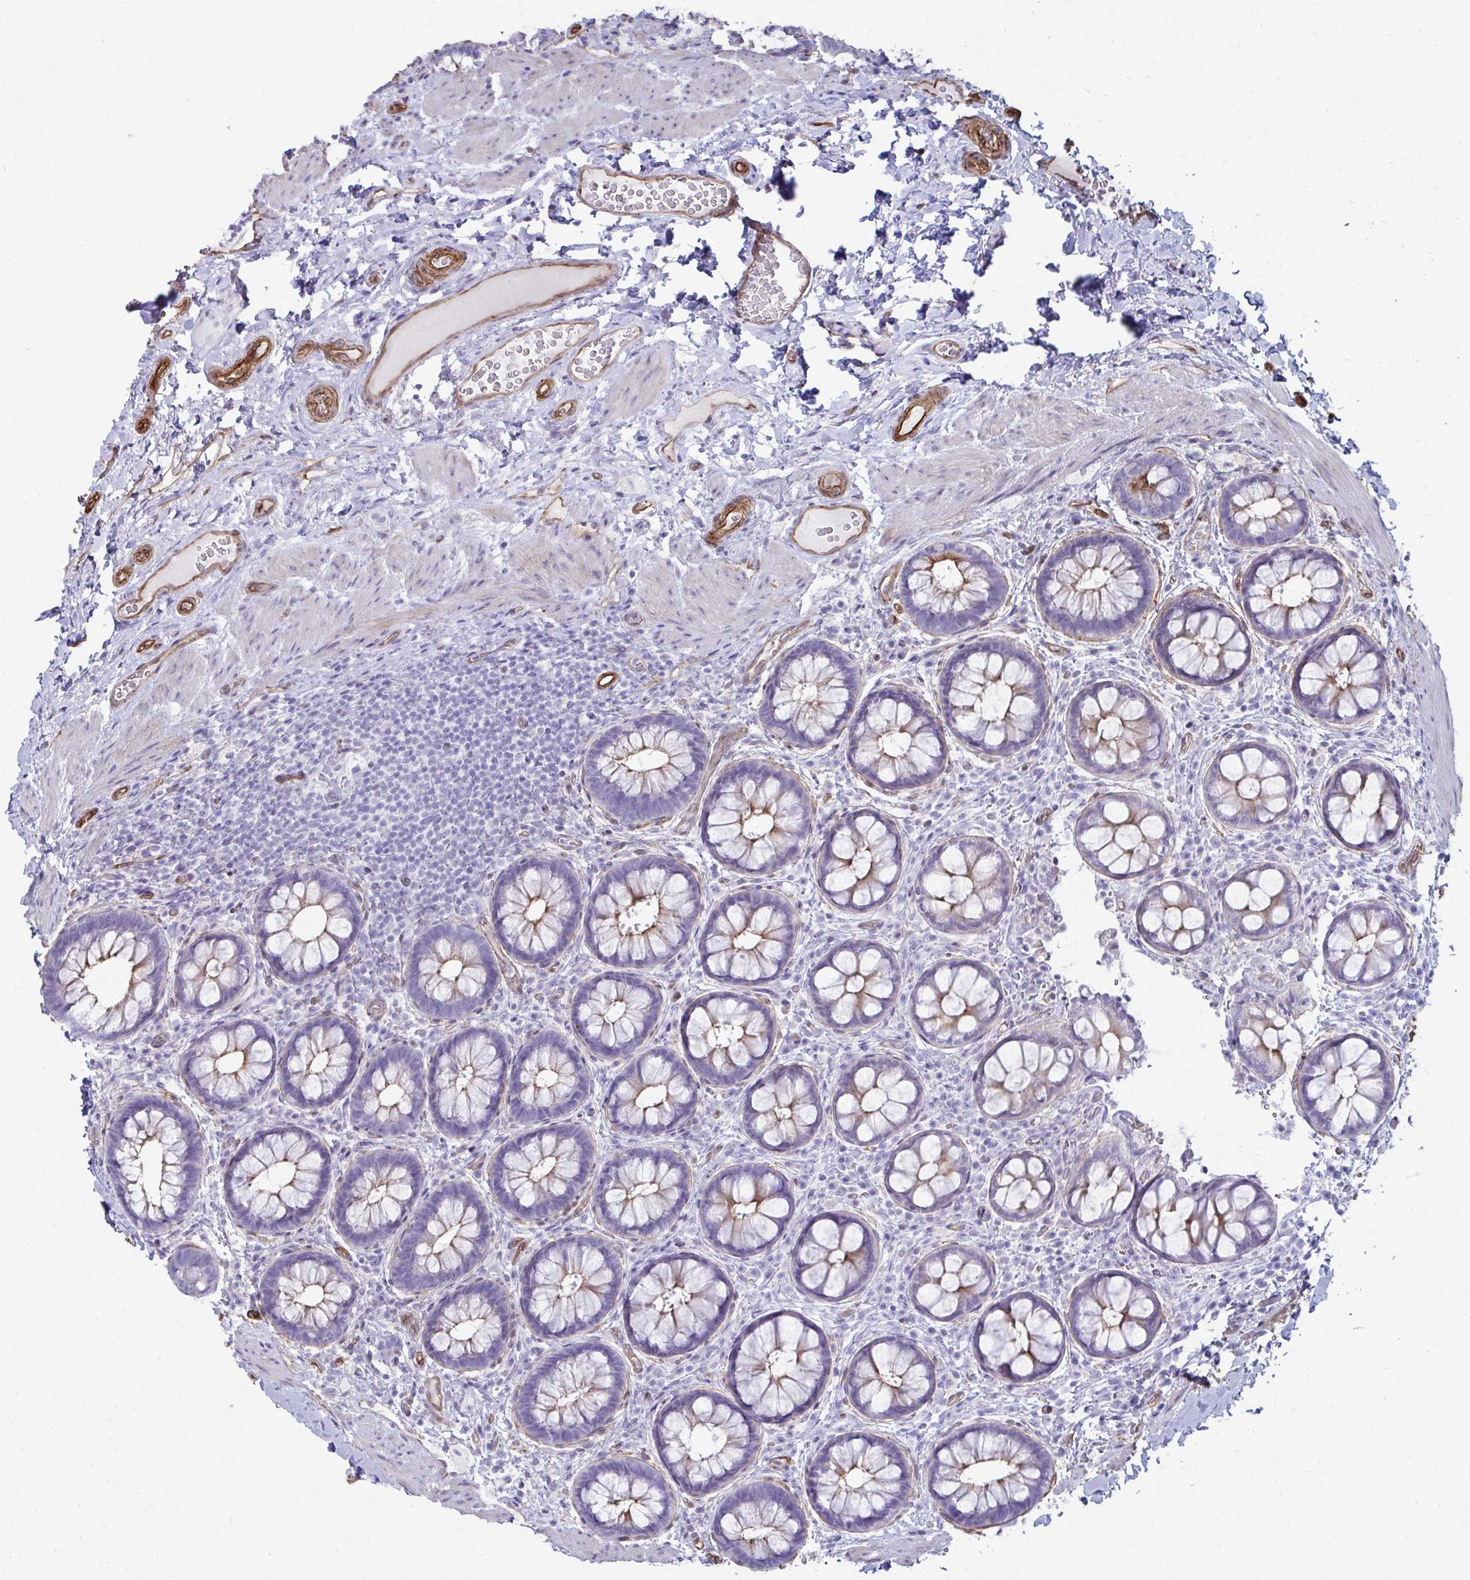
{"staining": {"intensity": "moderate", "quantity": "25%-75%", "location": "cytoplasmic/membranous"}, "tissue": "rectum", "cell_type": "Glandular cells", "image_type": "normal", "snomed": [{"axis": "morphology", "description": "Normal tissue, NOS"}, {"axis": "topography", "description": "Rectum"}], "caption": "Human rectum stained with a brown dye displays moderate cytoplasmic/membranous positive expression in about 25%-75% of glandular cells.", "gene": "UBL3", "patient": {"sex": "female", "age": 69}}